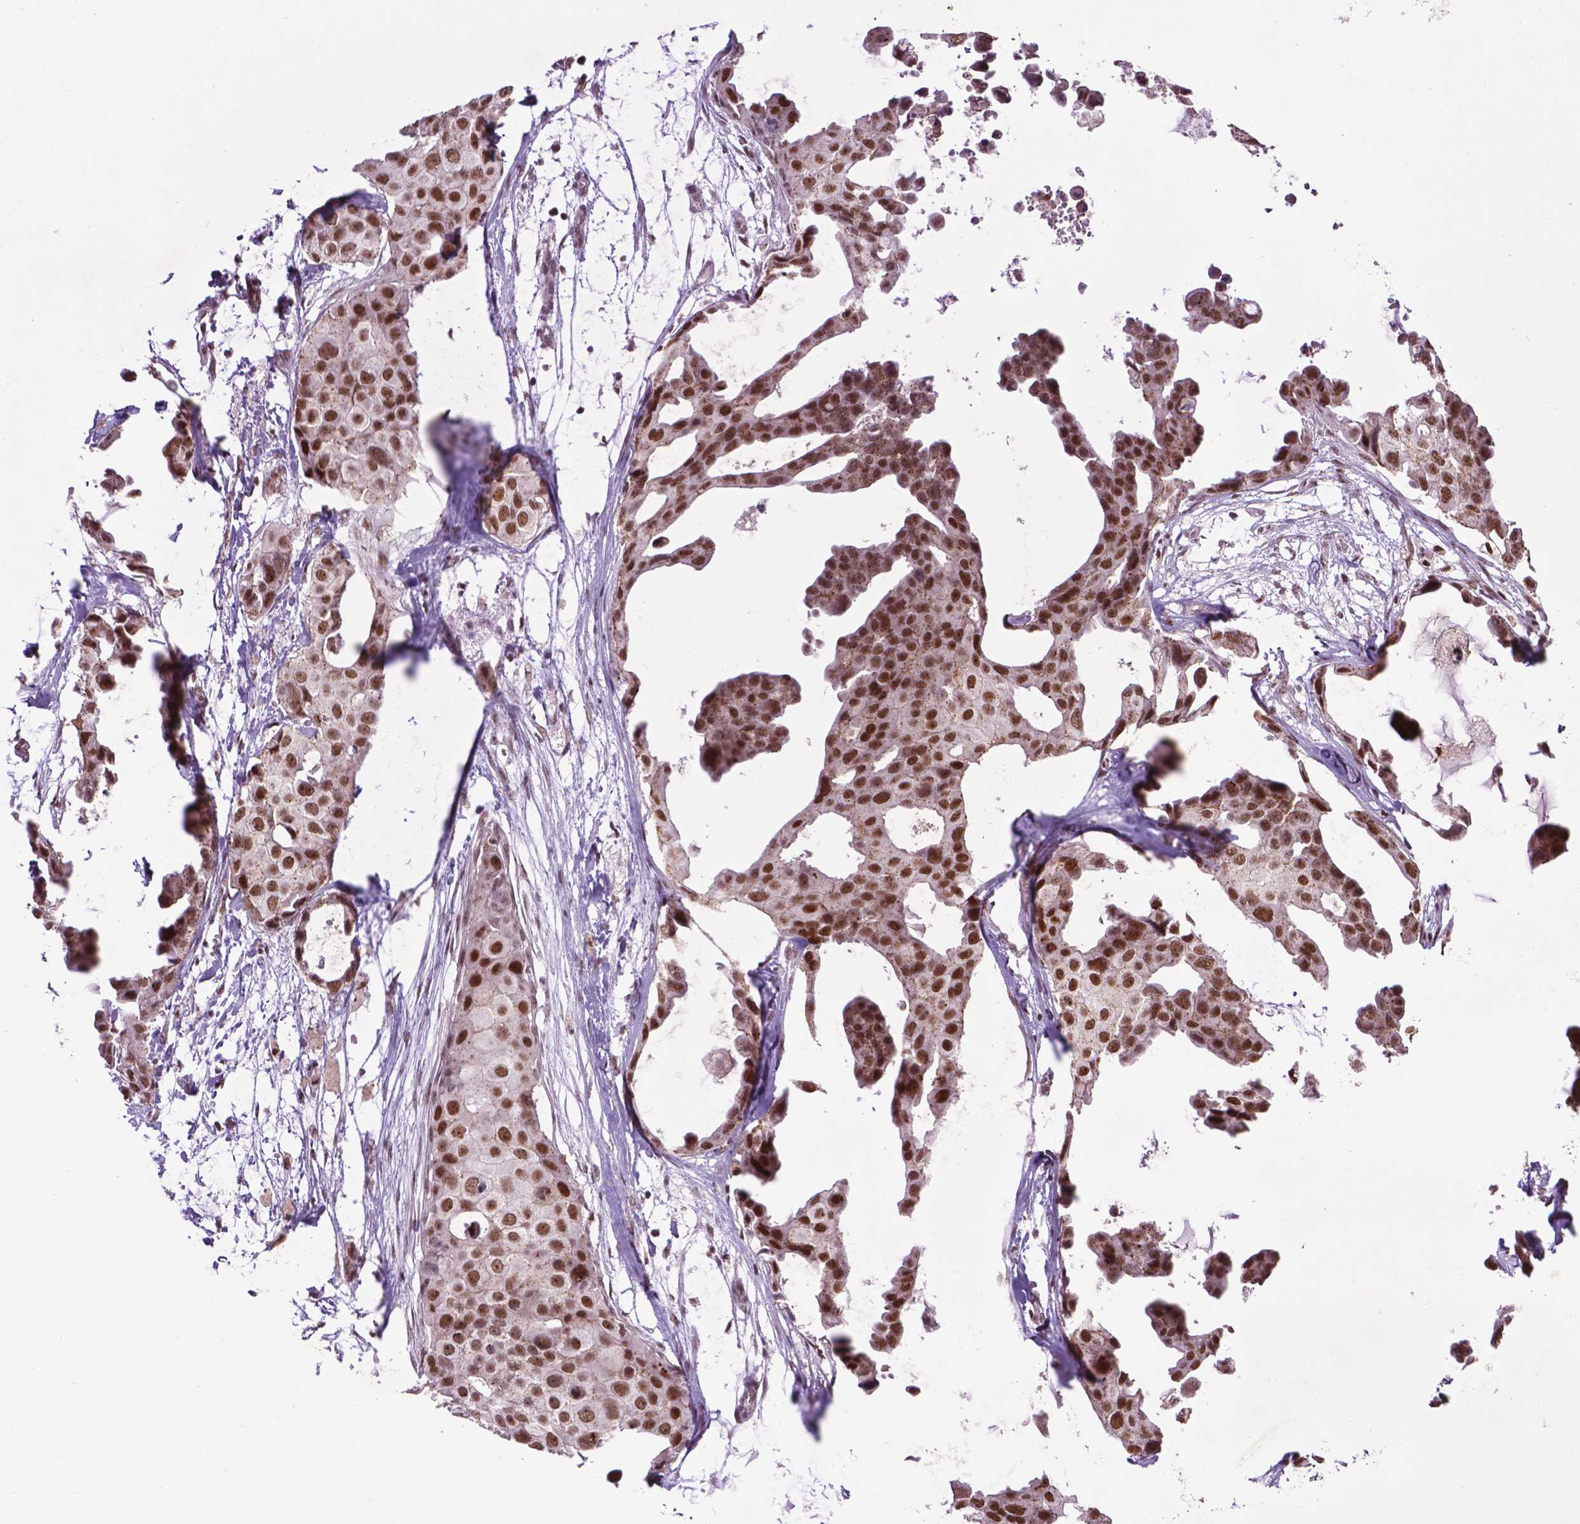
{"staining": {"intensity": "strong", "quantity": ">75%", "location": "nuclear"}, "tissue": "breast cancer", "cell_type": "Tumor cells", "image_type": "cancer", "snomed": [{"axis": "morphology", "description": "Duct carcinoma"}, {"axis": "topography", "description": "Breast"}], "caption": "Immunohistochemistry (IHC) histopathology image of breast infiltrating ductal carcinoma stained for a protein (brown), which reveals high levels of strong nuclear staining in about >75% of tumor cells.", "gene": "EAF1", "patient": {"sex": "female", "age": 38}}